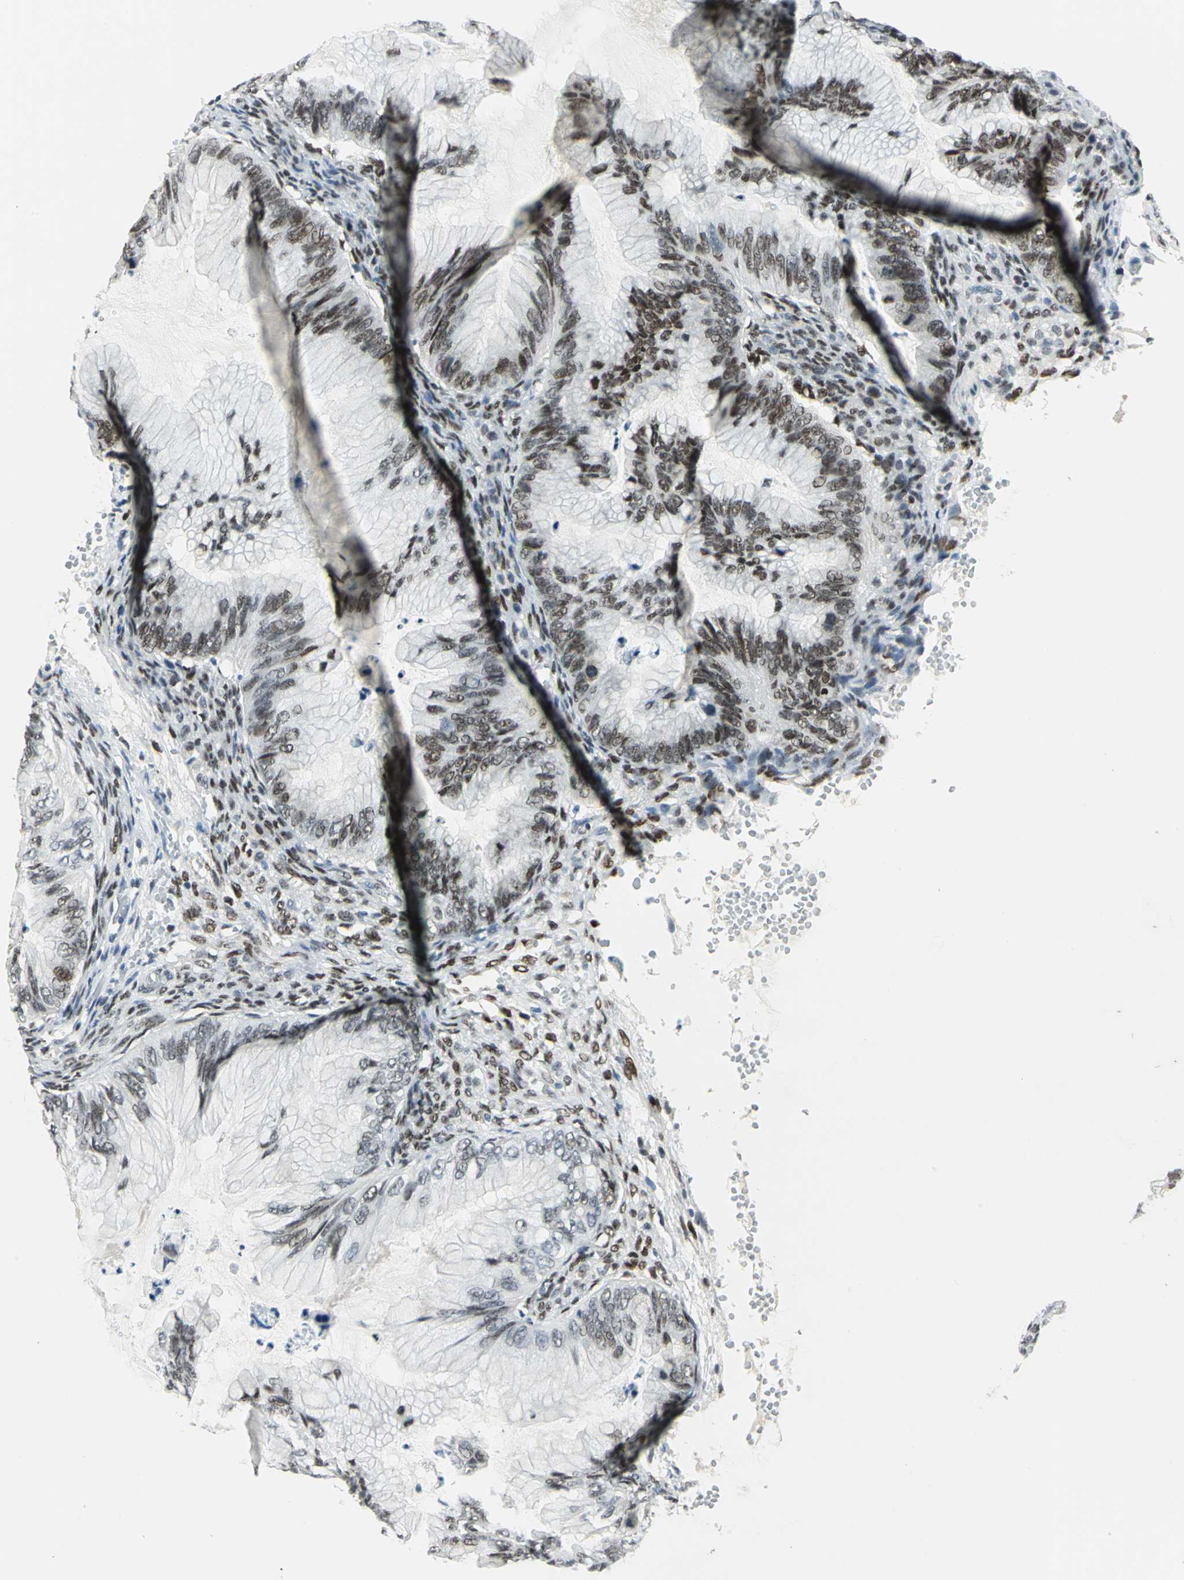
{"staining": {"intensity": "moderate", "quantity": ">75%", "location": "nuclear"}, "tissue": "ovarian cancer", "cell_type": "Tumor cells", "image_type": "cancer", "snomed": [{"axis": "morphology", "description": "Cystadenocarcinoma, mucinous, NOS"}, {"axis": "topography", "description": "Ovary"}], "caption": "About >75% of tumor cells in mucinous cystadenocarcinoma (ovarian) demonstrate moderate nuclear protein positivity as visualized by brown immunohistochemical staining.", "gene": "MEIS2", "patient": {"sex": "female", "age": 36}}